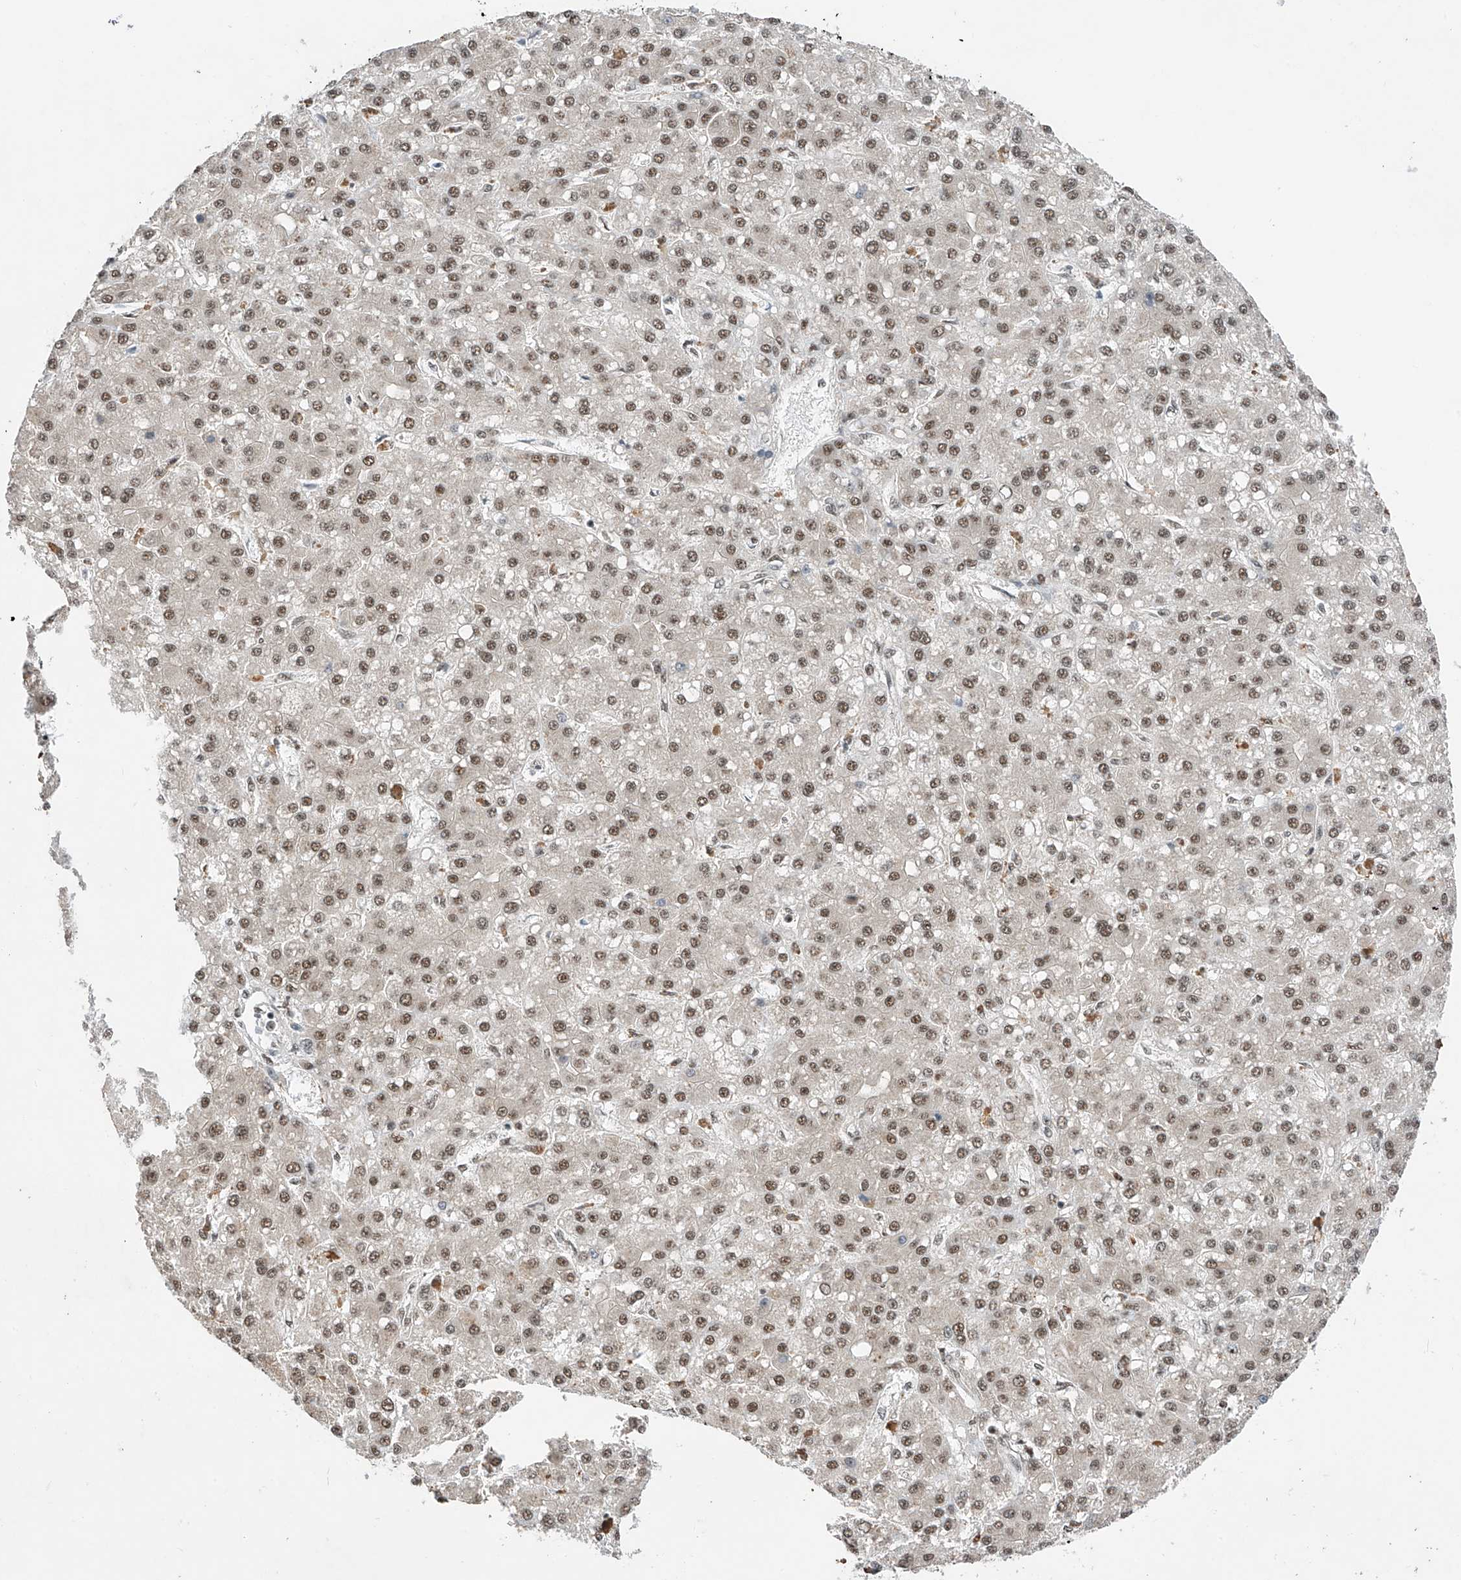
{"staining": {"intensity": "moderate", "quantity": ">75%", "location": "nuclear"}, "tissue": "liver cancer", "cell_type": "Tumor cells", "image_type": "cancer", "snomed": [{"axis": "morphology", "description": "Carcinoma, Hepatocellular, NOS"}, {"axis": "topography", "description": "Liver"}], "caption": "DAB (3,3'-diaminobenzidine) immunohistochemical staining of liver cancer displays moderate nuclear protein staining in about >75% of tumor cells.", "gene": "RPAIN", "patient": {"sex": "male", "age": 67}}